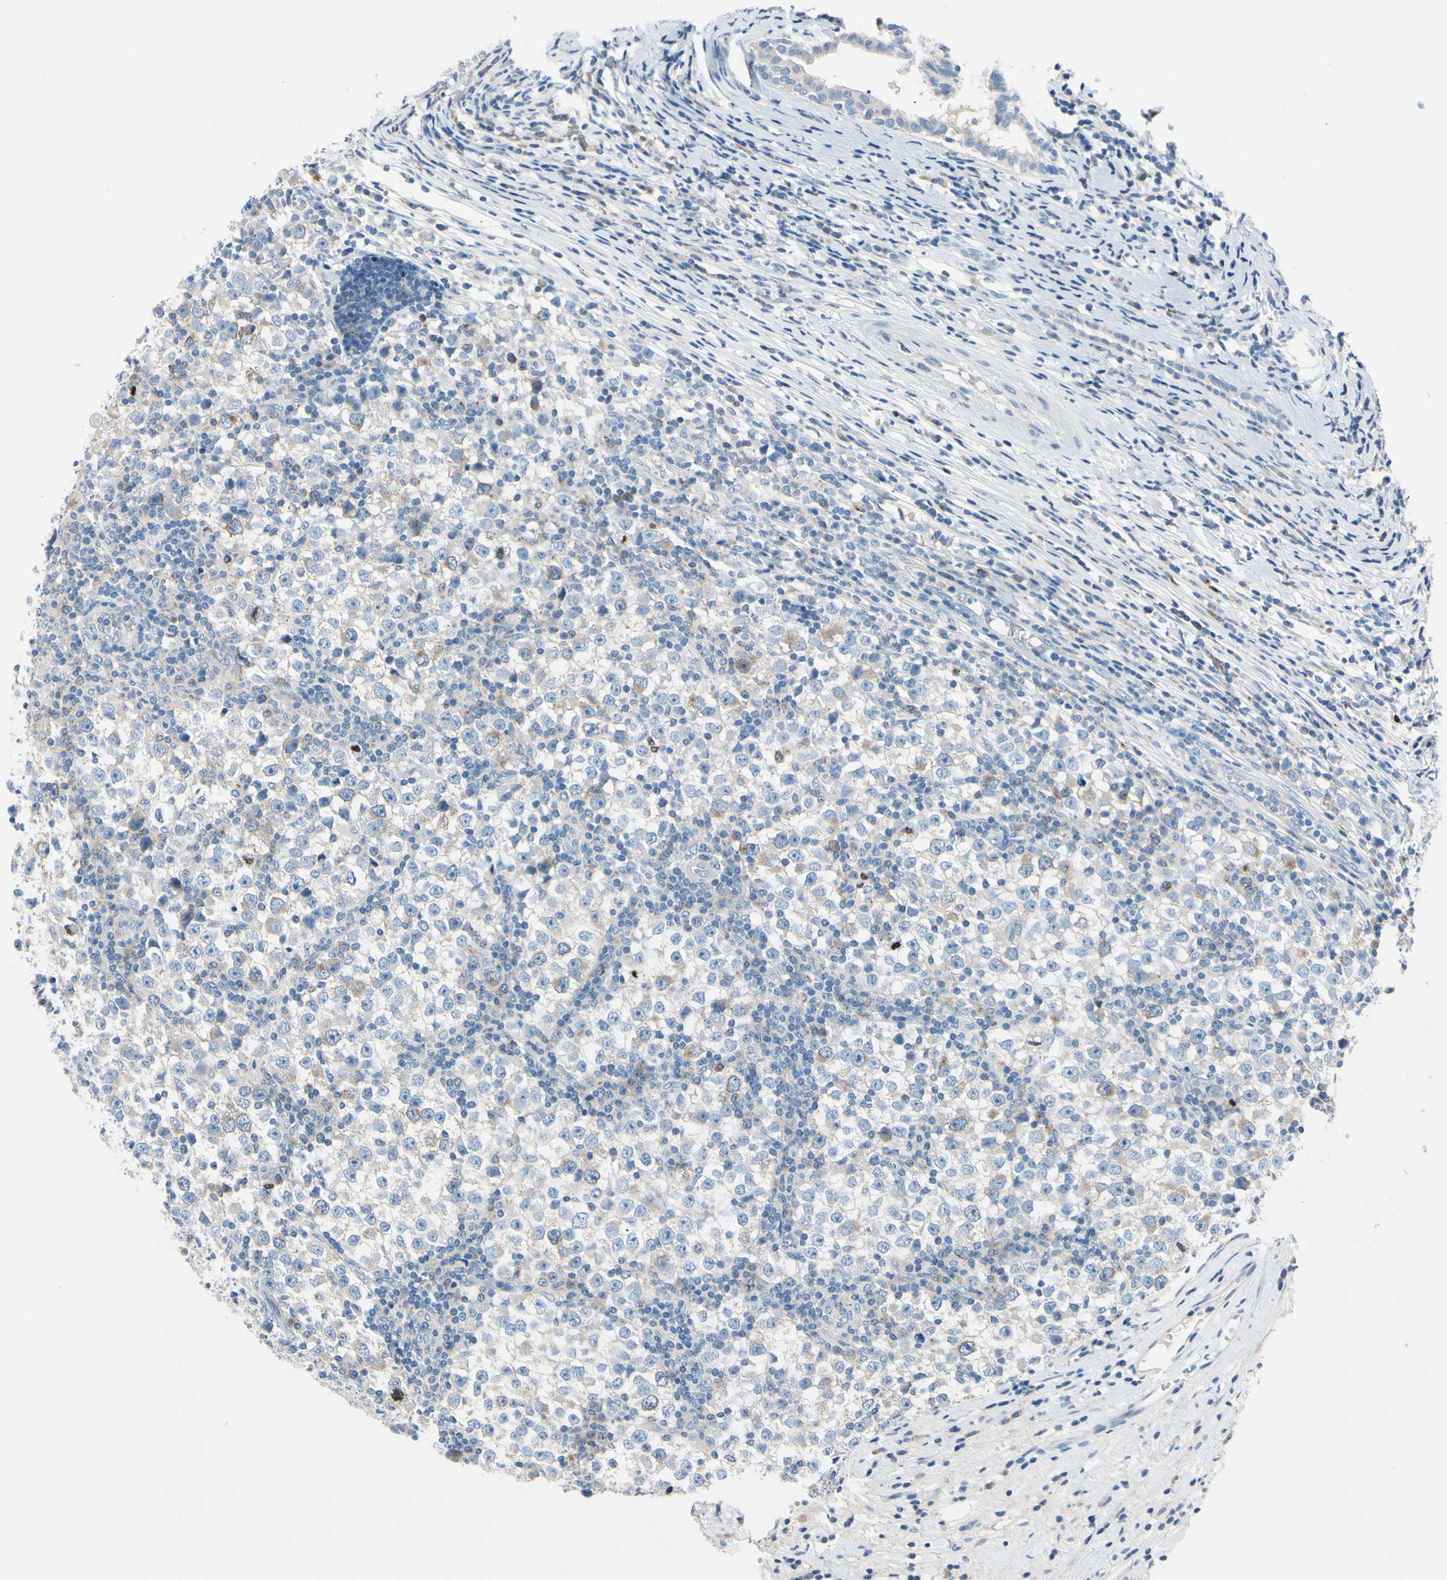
{"staining": {"intensity": "weak", "quantity": "<25%", "location": "cytoplasmic/membranous"}, "tissue": "testis cancer", "cell_type": "Tumor cells", "image_type": "cancer", "snomed": [{"axis": "morphology", "description": "Seminoma, NOS"}, {"axis": "topography", "description": "Testis"}], "caption": "A micrograph of human testis seminoma is negative for staining in tumor cells.", "gene": "CKAP2", "patient": {"sex": "male", "age": 65}}